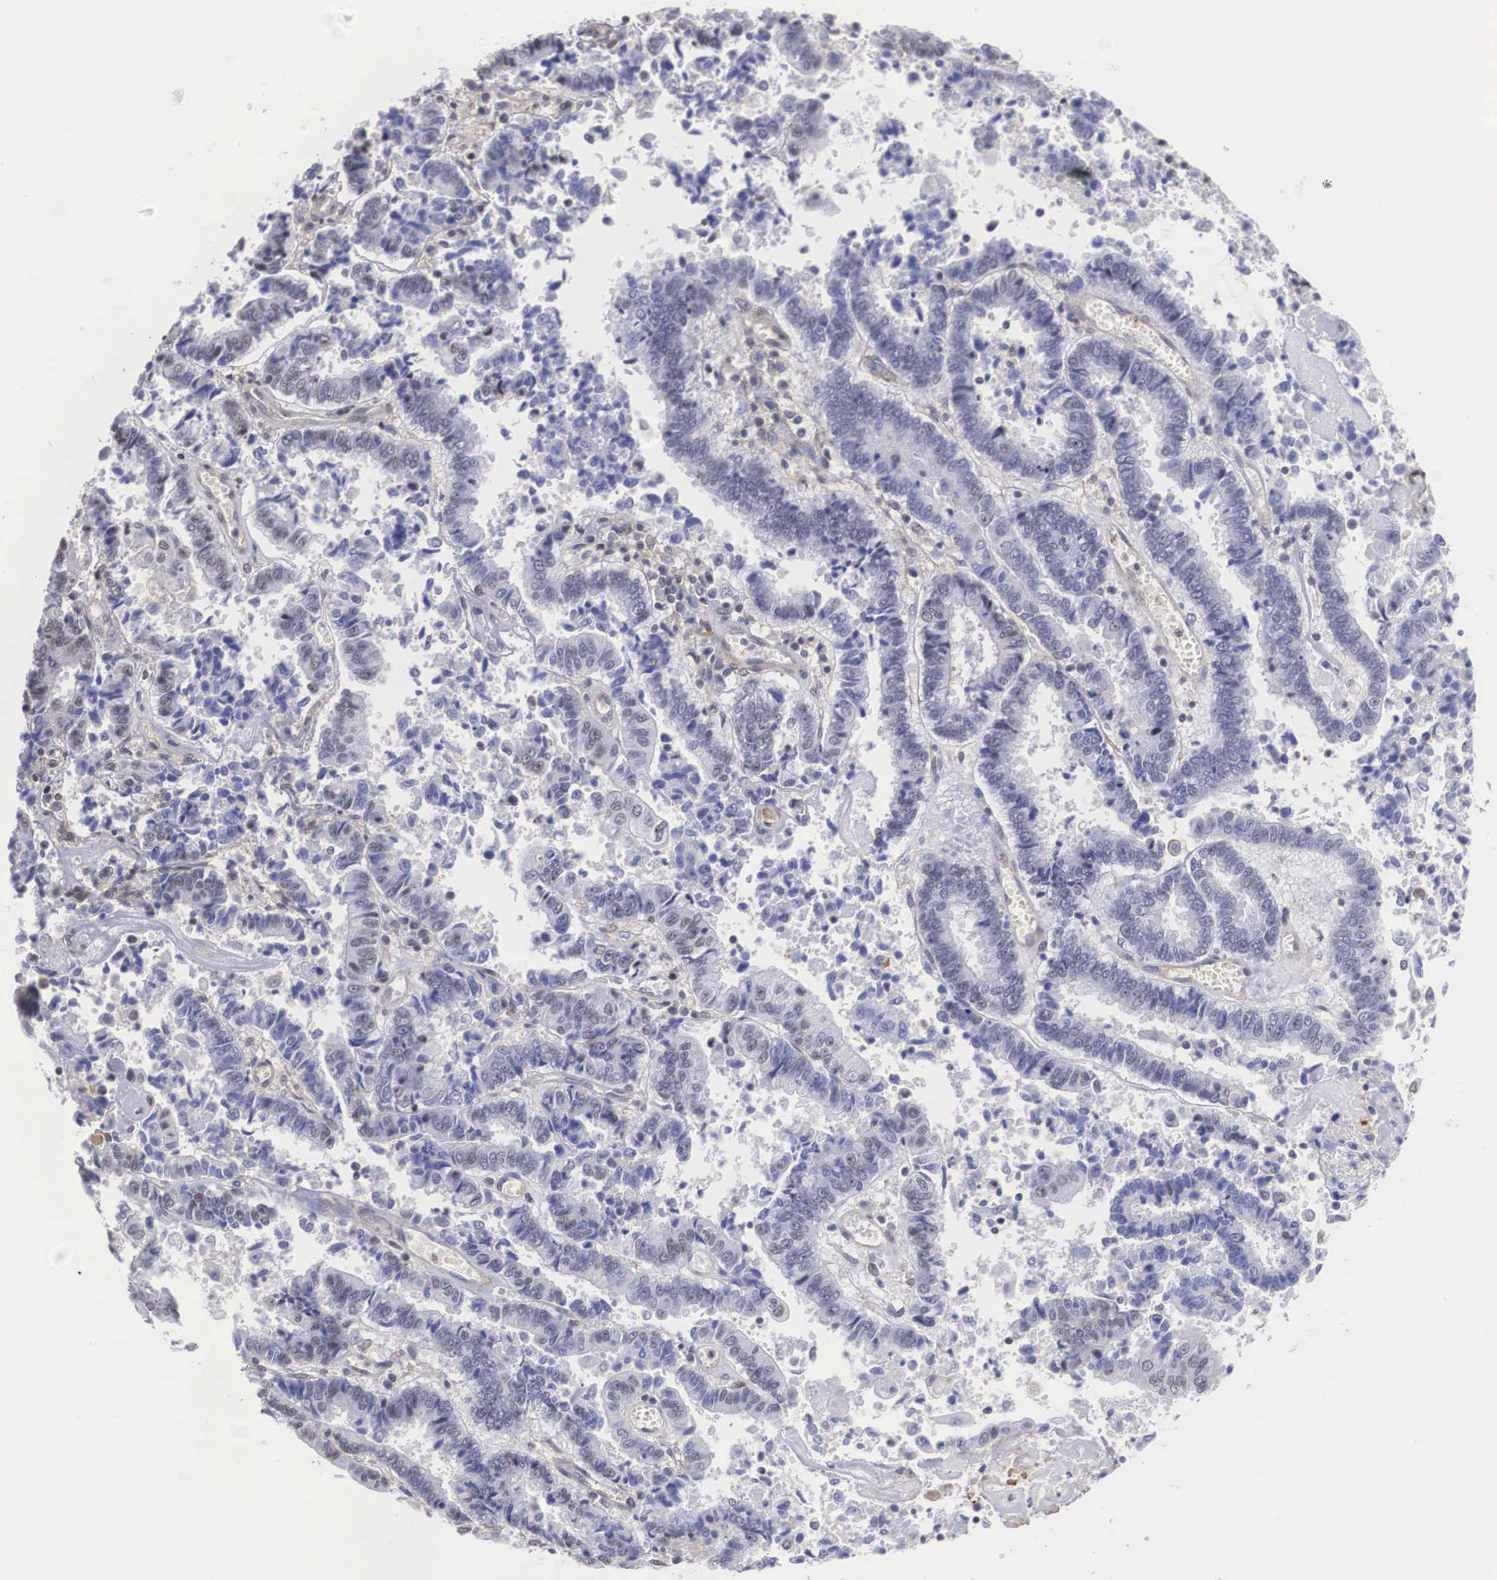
{"staining": {"intensity": "negative", "quantity": "none", "location": "none"}, "tissue": "endometrial cancer", "cell_type": "Tumor cells", "image_type": "cancer", "snomed": [{"axis": "morphology", "description": "Adenocarcinoma, NOS"}, {"axis": "topography", "description": "Endometrium"}], "caption": "Protein analysis of endometrial cancer (adenocarcinoma) displays no significant staining in tumor cells.", "gene": "NR4A2", "patient": {"sex": "female", "age": 75}}